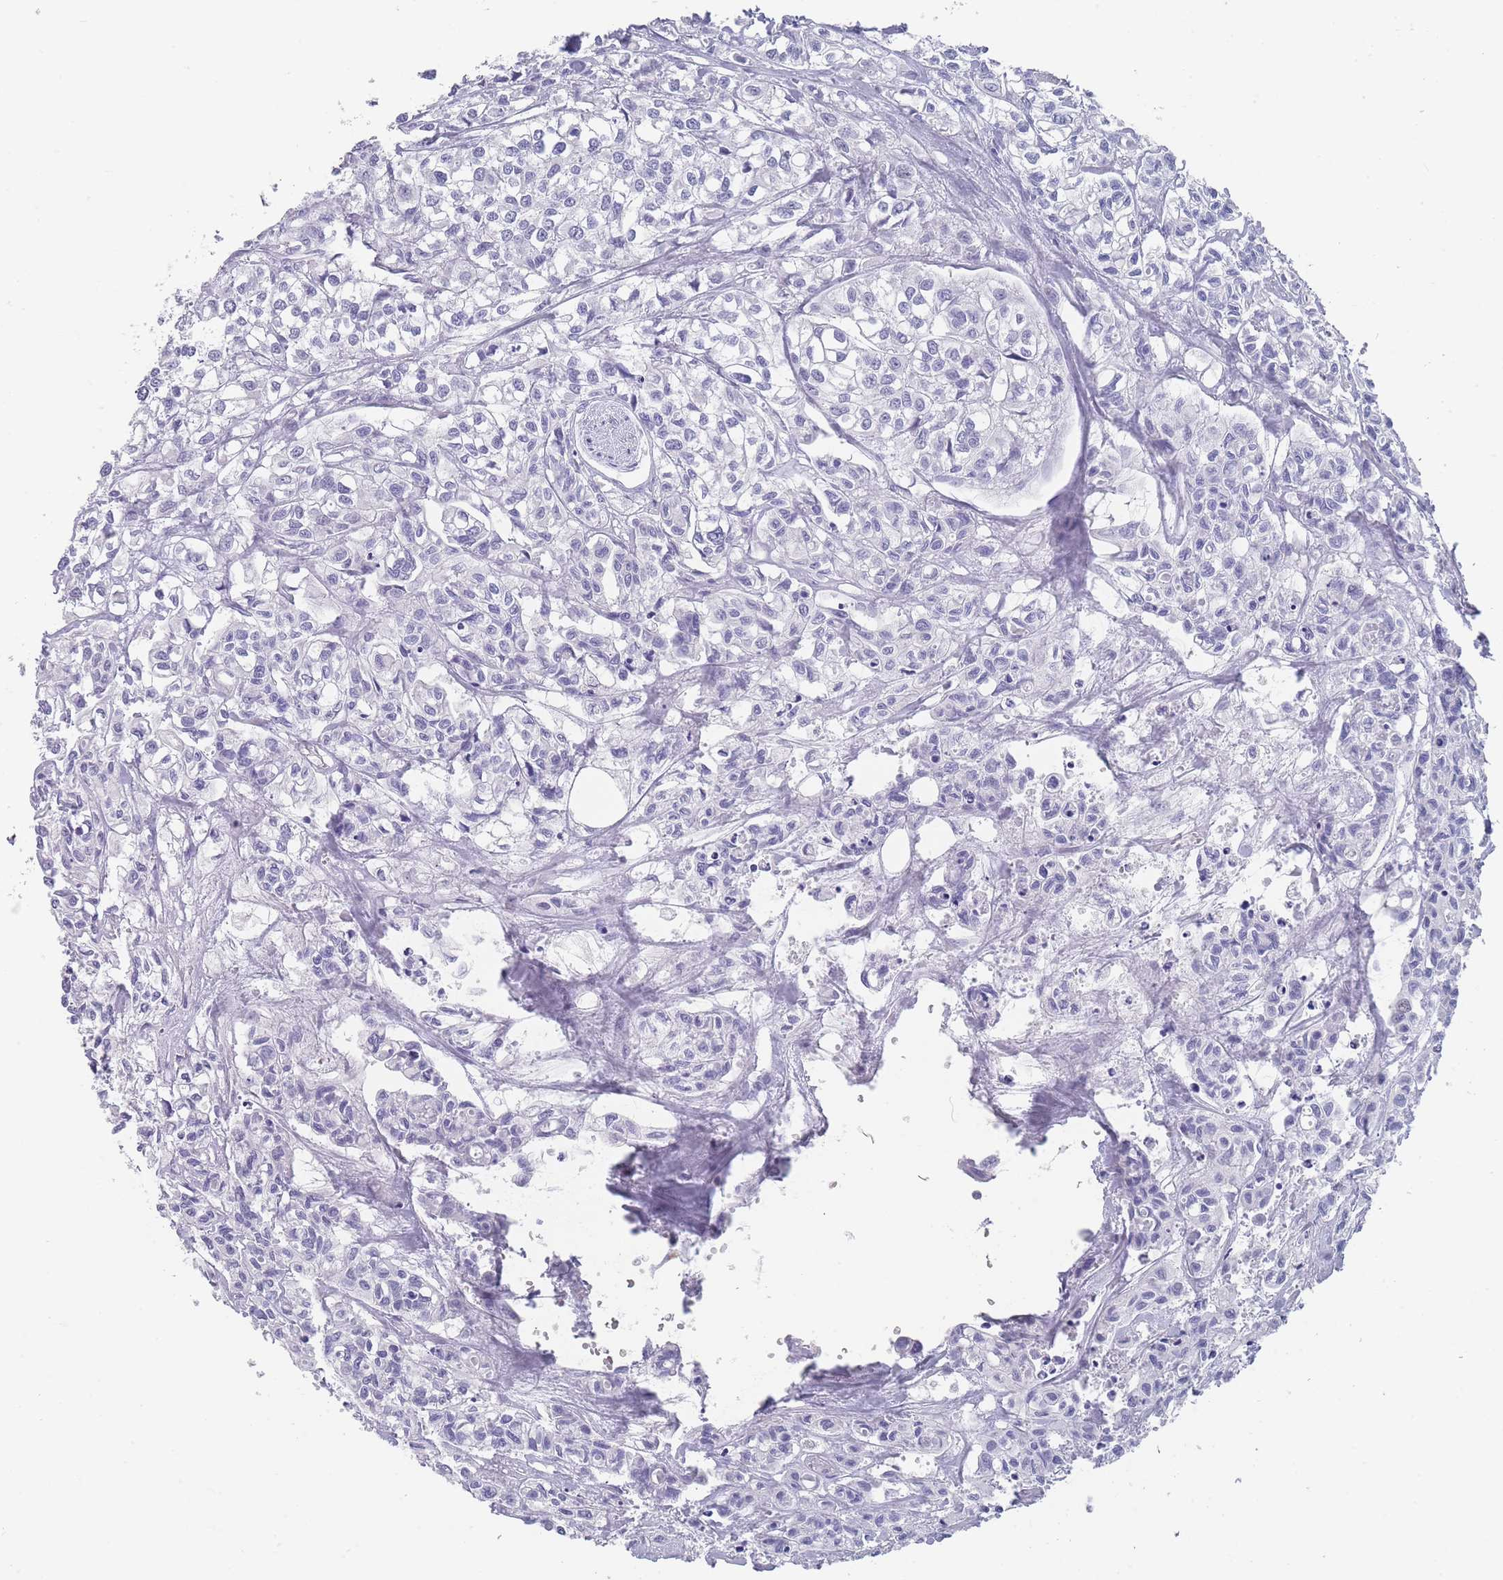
{"staining": {"intensity": "negative", "quantity": "none", "location": "none"}, "tissue": "urothelial cancer", "cell_type": "Tumor cells", "image_type": "cancer", "snomed": [{"axis": "morphology", "description": "Urothelial carcinoma, High grade"}, {"axis": "topography", "description": "Urinary bladder"}], "caption": "Tumor cells show no significant protein expression in high-grade urothelial carcinoma.", "gene": "RAB2B", "patient": {"sex": "male", "age": 67}}